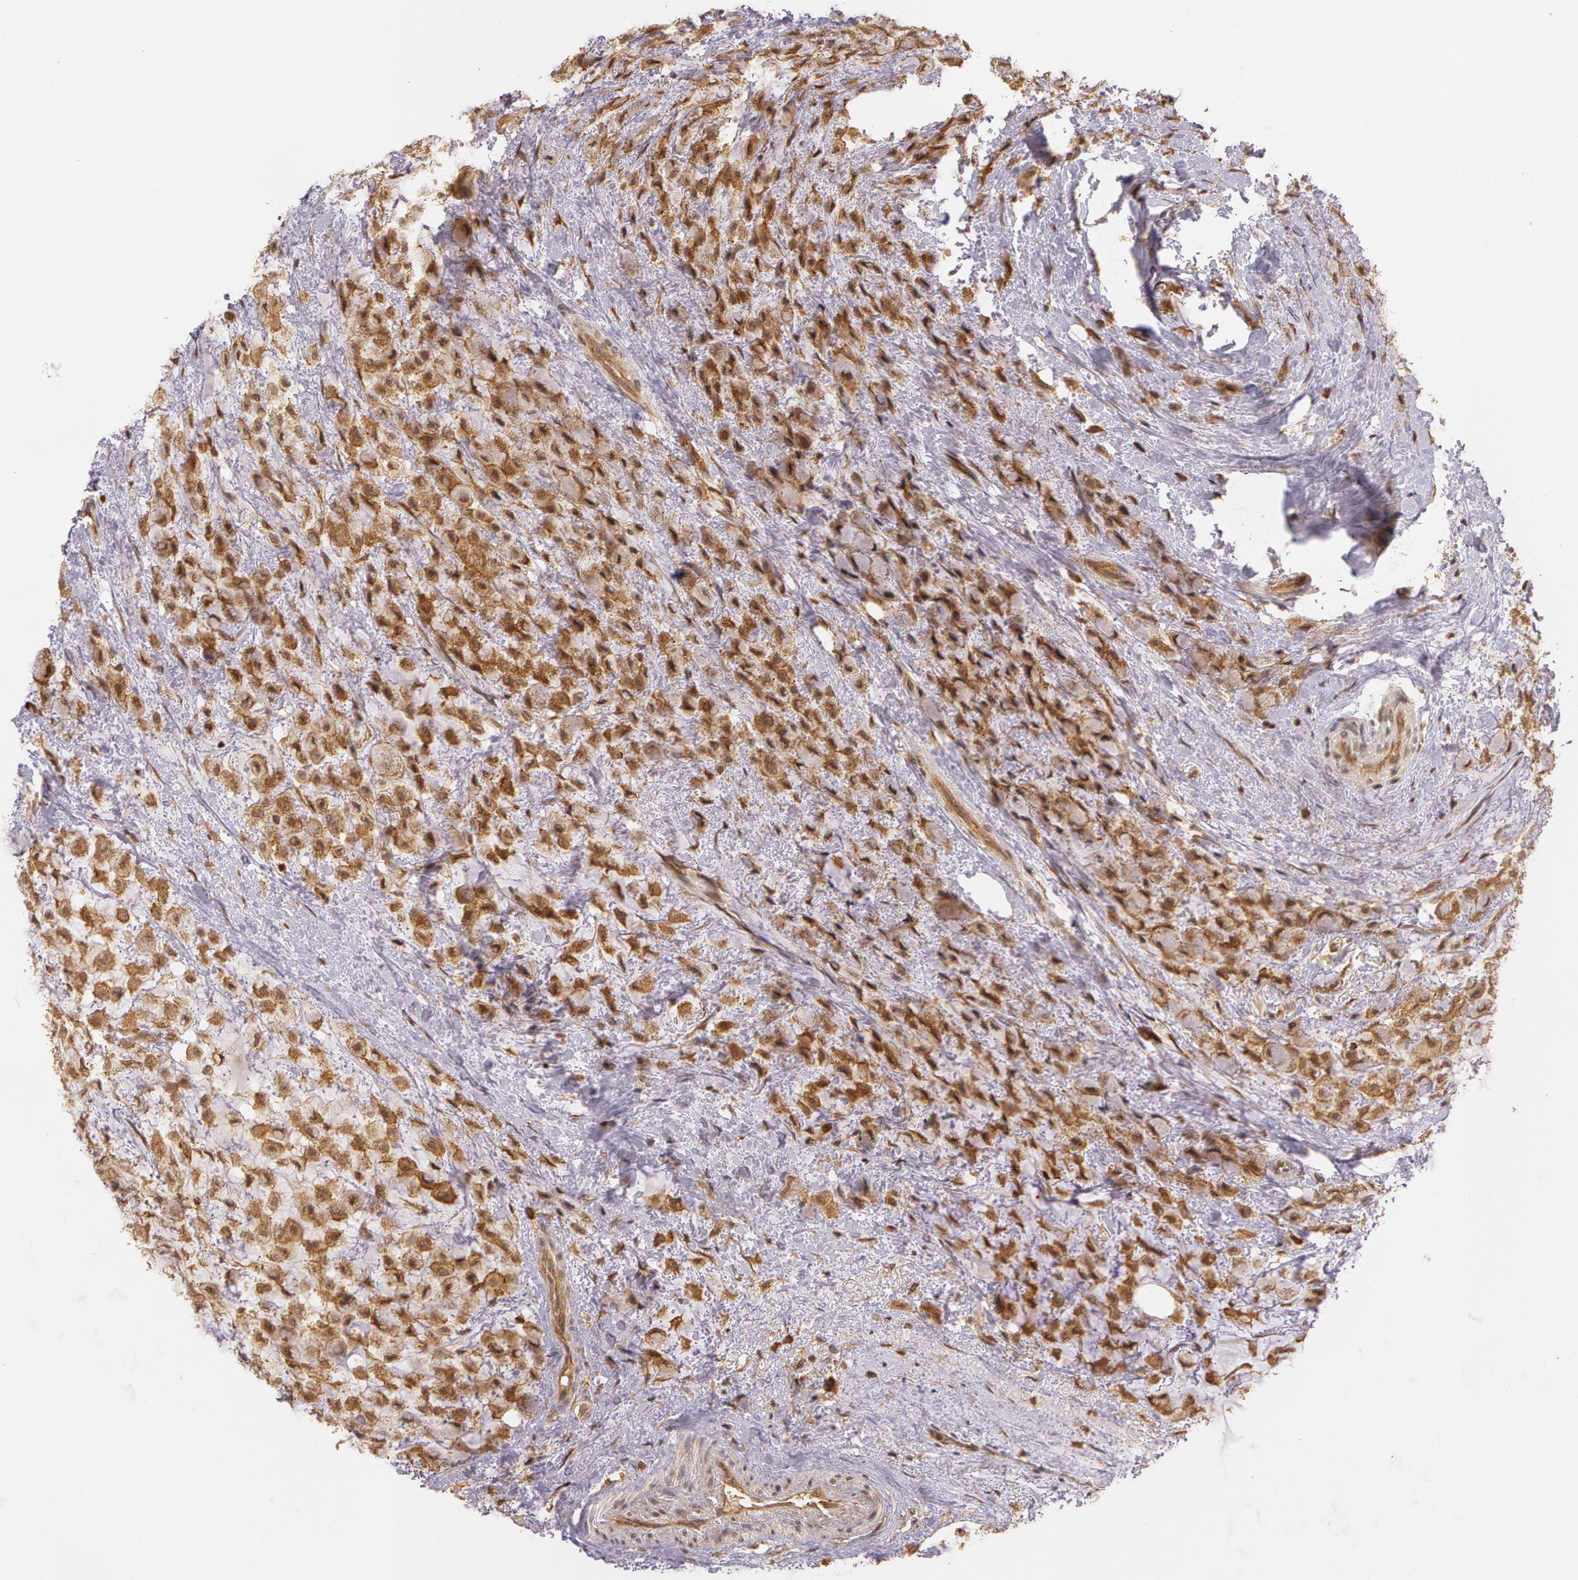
{"staining": {"intensity": "moderate", "quantity": ">75%", "location": "cytoplasmic/membranous"}, "tissue": "breast cancer", "cell_type": "Tumor cells", "image_type": "cancer", "snomed": [{"axis": "morphology", "description": "Lobular carcinoma"}, {"axis": "topography", "description": "Breast"}], "caption": "This micrograph displays lobular carcinoma (breast) stained with immunohistochemistry to label a protein in brown. The cytoplasmic/membranous of tumor cells show moderate positivity for the protein. Nuclei are counter-stained blue.", "gene": "ASCC2", "patient": {"sex": "female", "age": 85}}